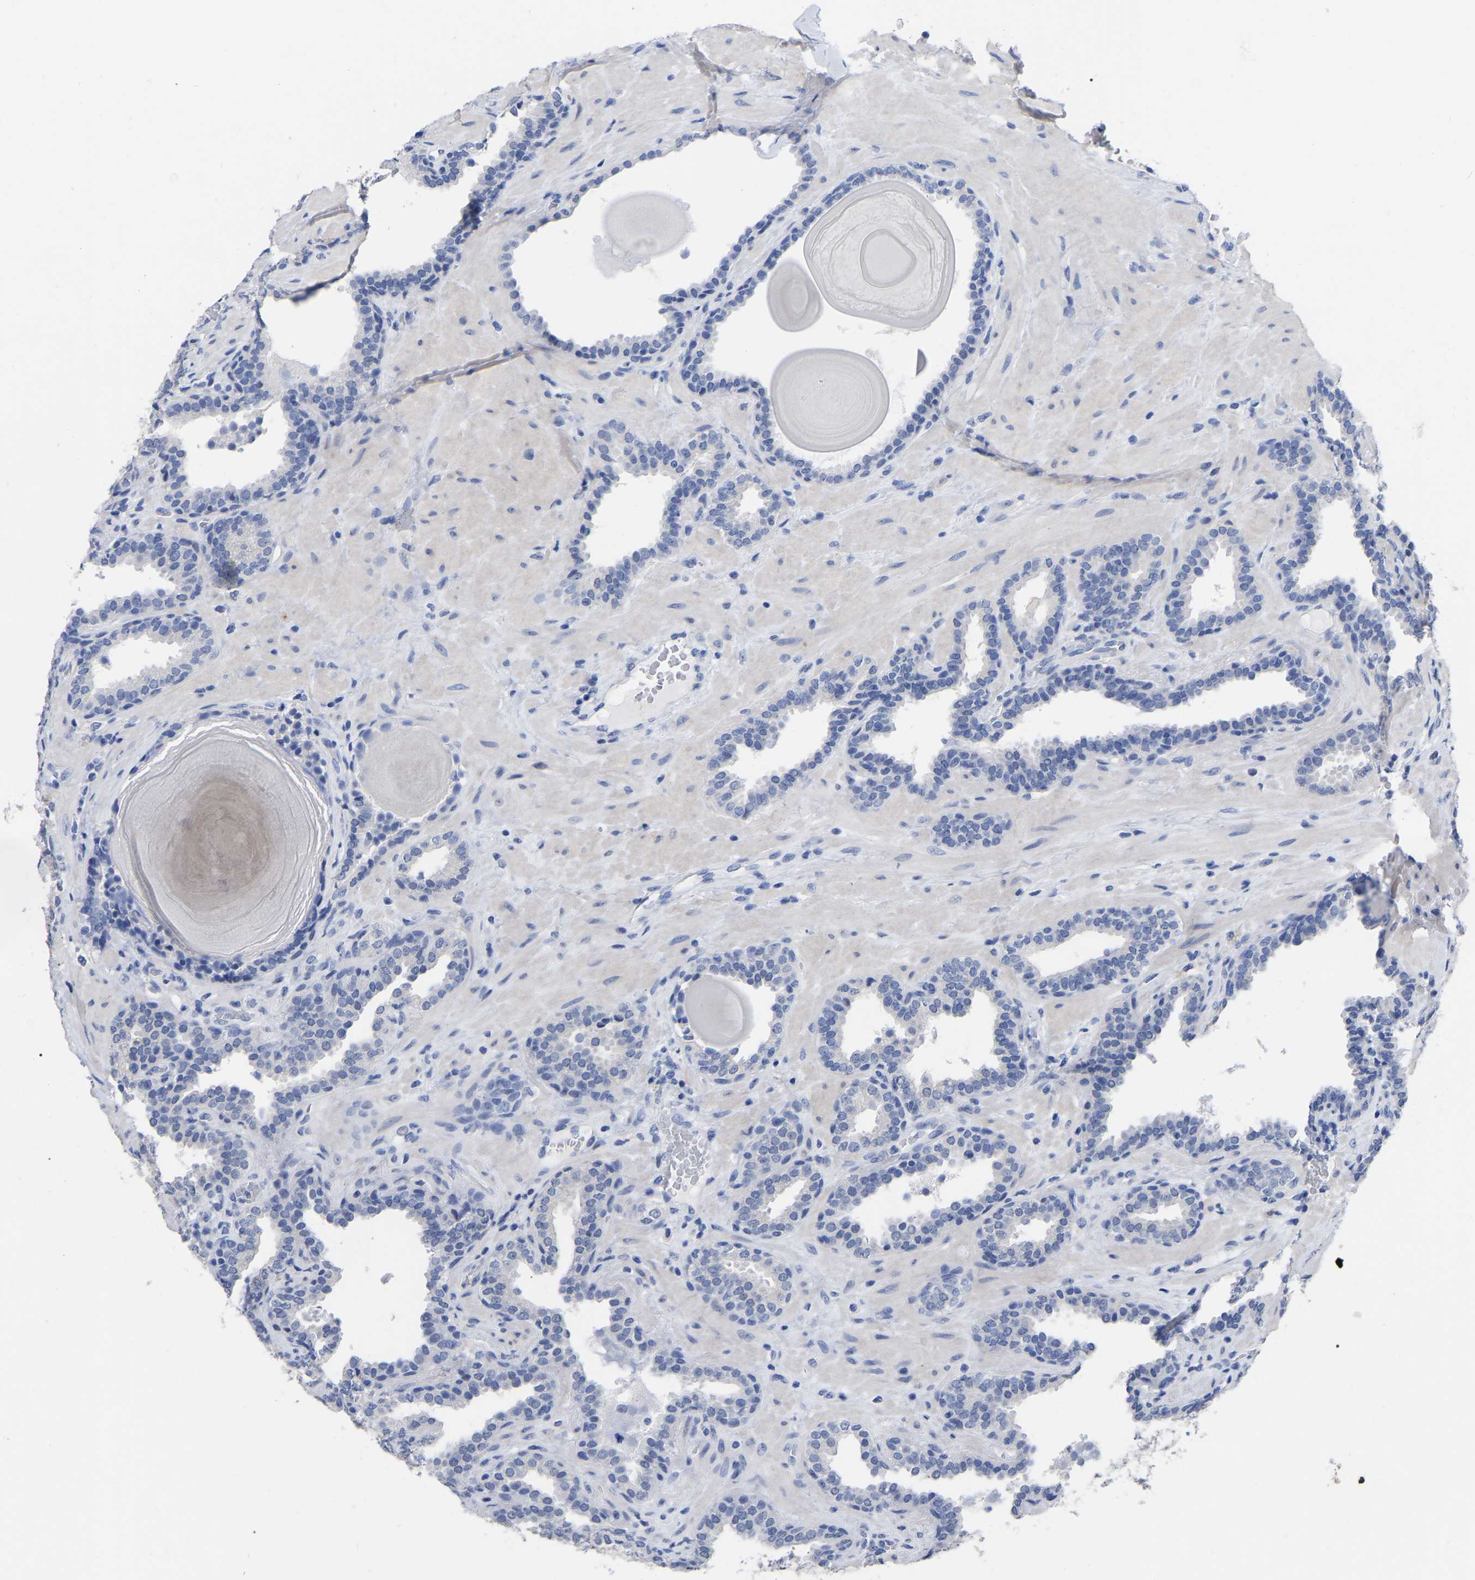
{"staining": {"intensity": "negative", "quantity": "none", "location": "none"}, "tissue": "prostate", "cell_type": "Glandular cells", "image_type": "normal", "snomed": [{"axis": "morphology", "description": "Normal tissue, NOS"}, {"axis": "topography", "description": "Prostate"}], "caption": "The micrograph demonstrates no staining of glandular cells in unremarkable prostate. Nuclei are stained in blue.", "gene": "ANXA13", "patient": {"sex": "male", "age": 51}}